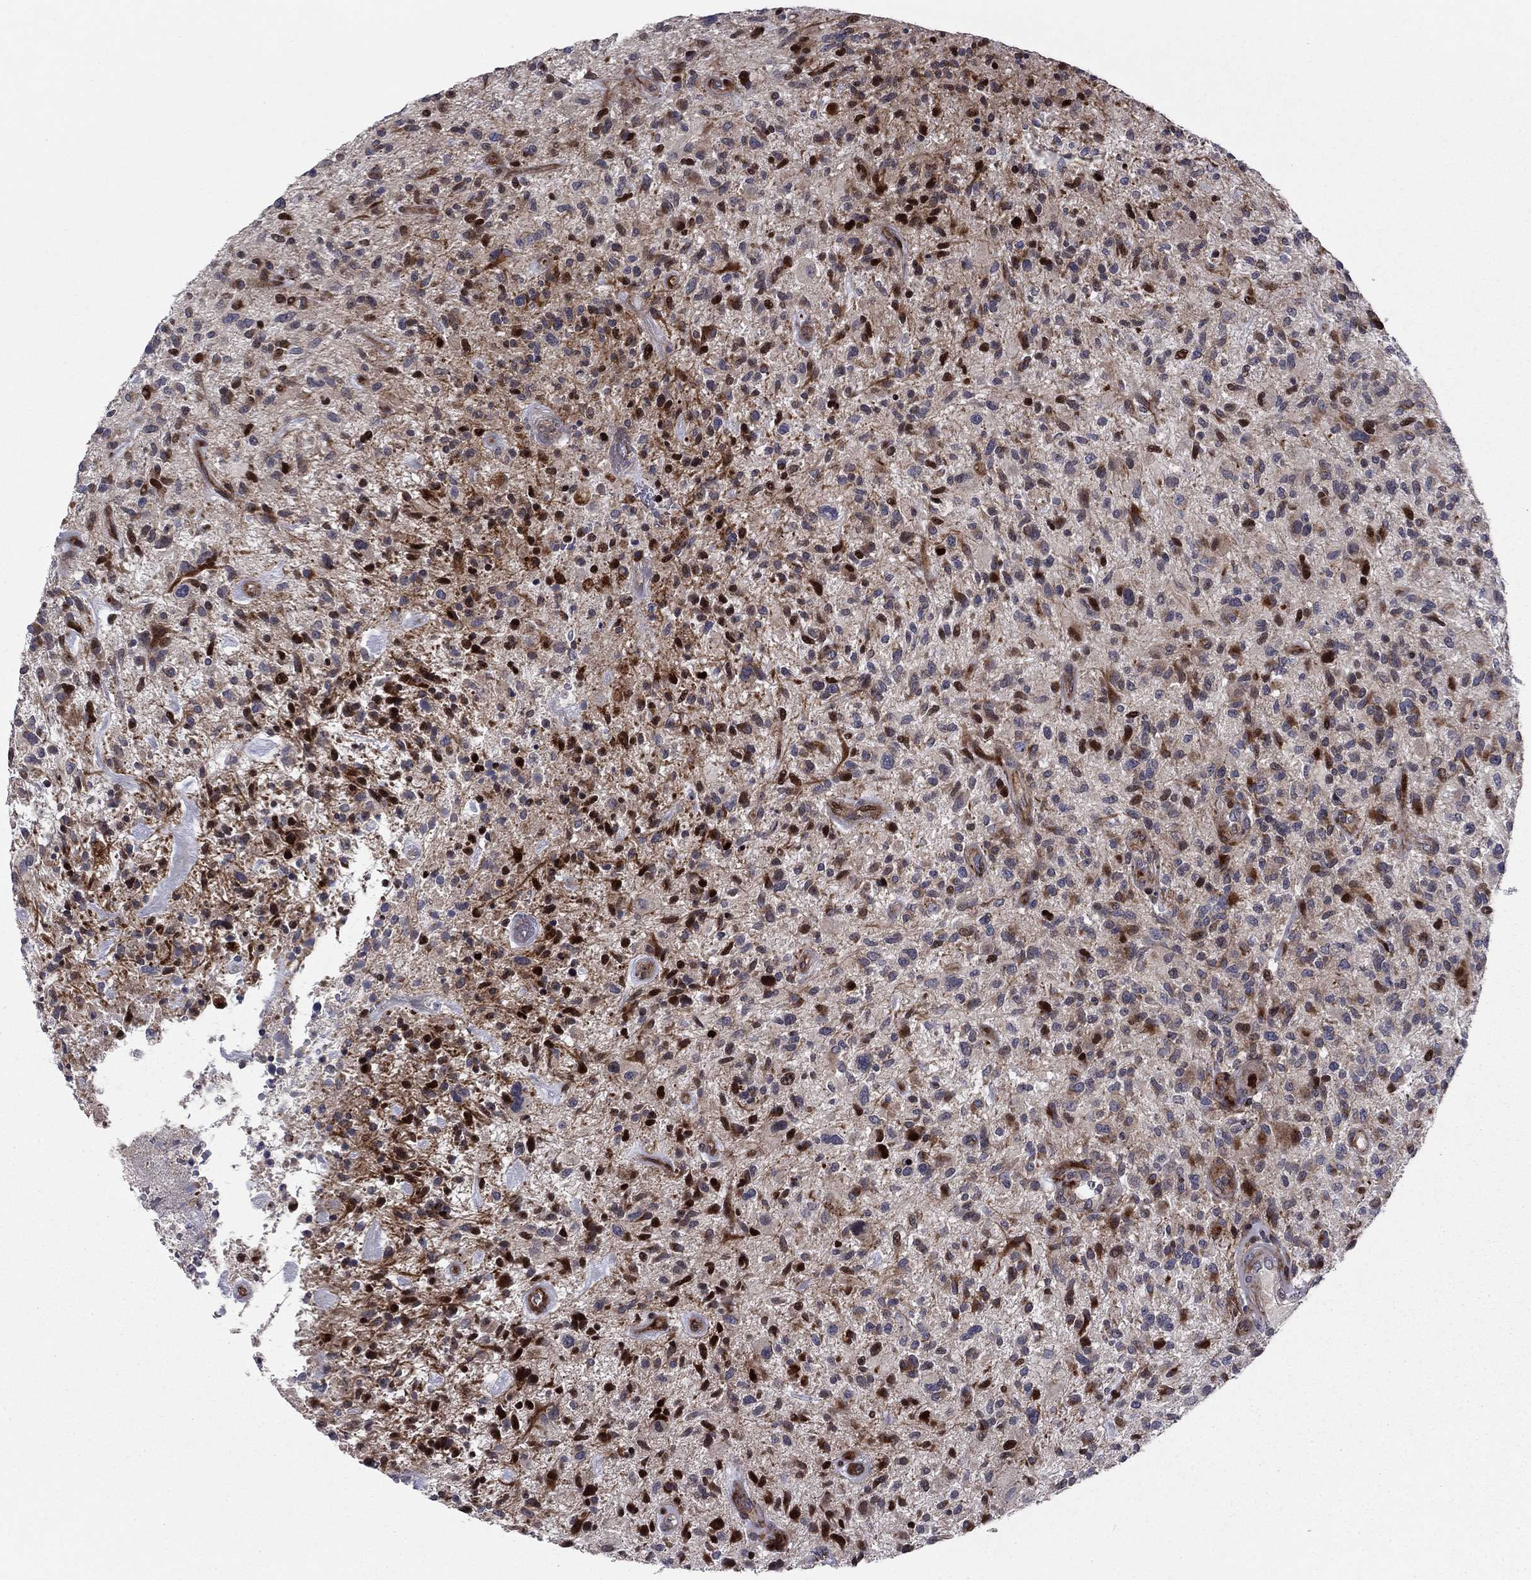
{"staining": {"intensity": "strong", "quantity": "<25%", "location": "nuclear"}, "tissue": "glioma", "cell_type": "Tumor cells", "image_type": "cancer", "snomed": [{"axis": "morphology", "description": "Glioma, malignant, High grade"}, {"axis": "topography", "description": "Brain"}], "caption": "The photomicrograph demonstrates immunohistochemical staining of glioma. There is strong nuclear staining is present in about <25% of tumor cells.", "gene": "MIOS", "patient": {"sex": "male", "age": 47}}